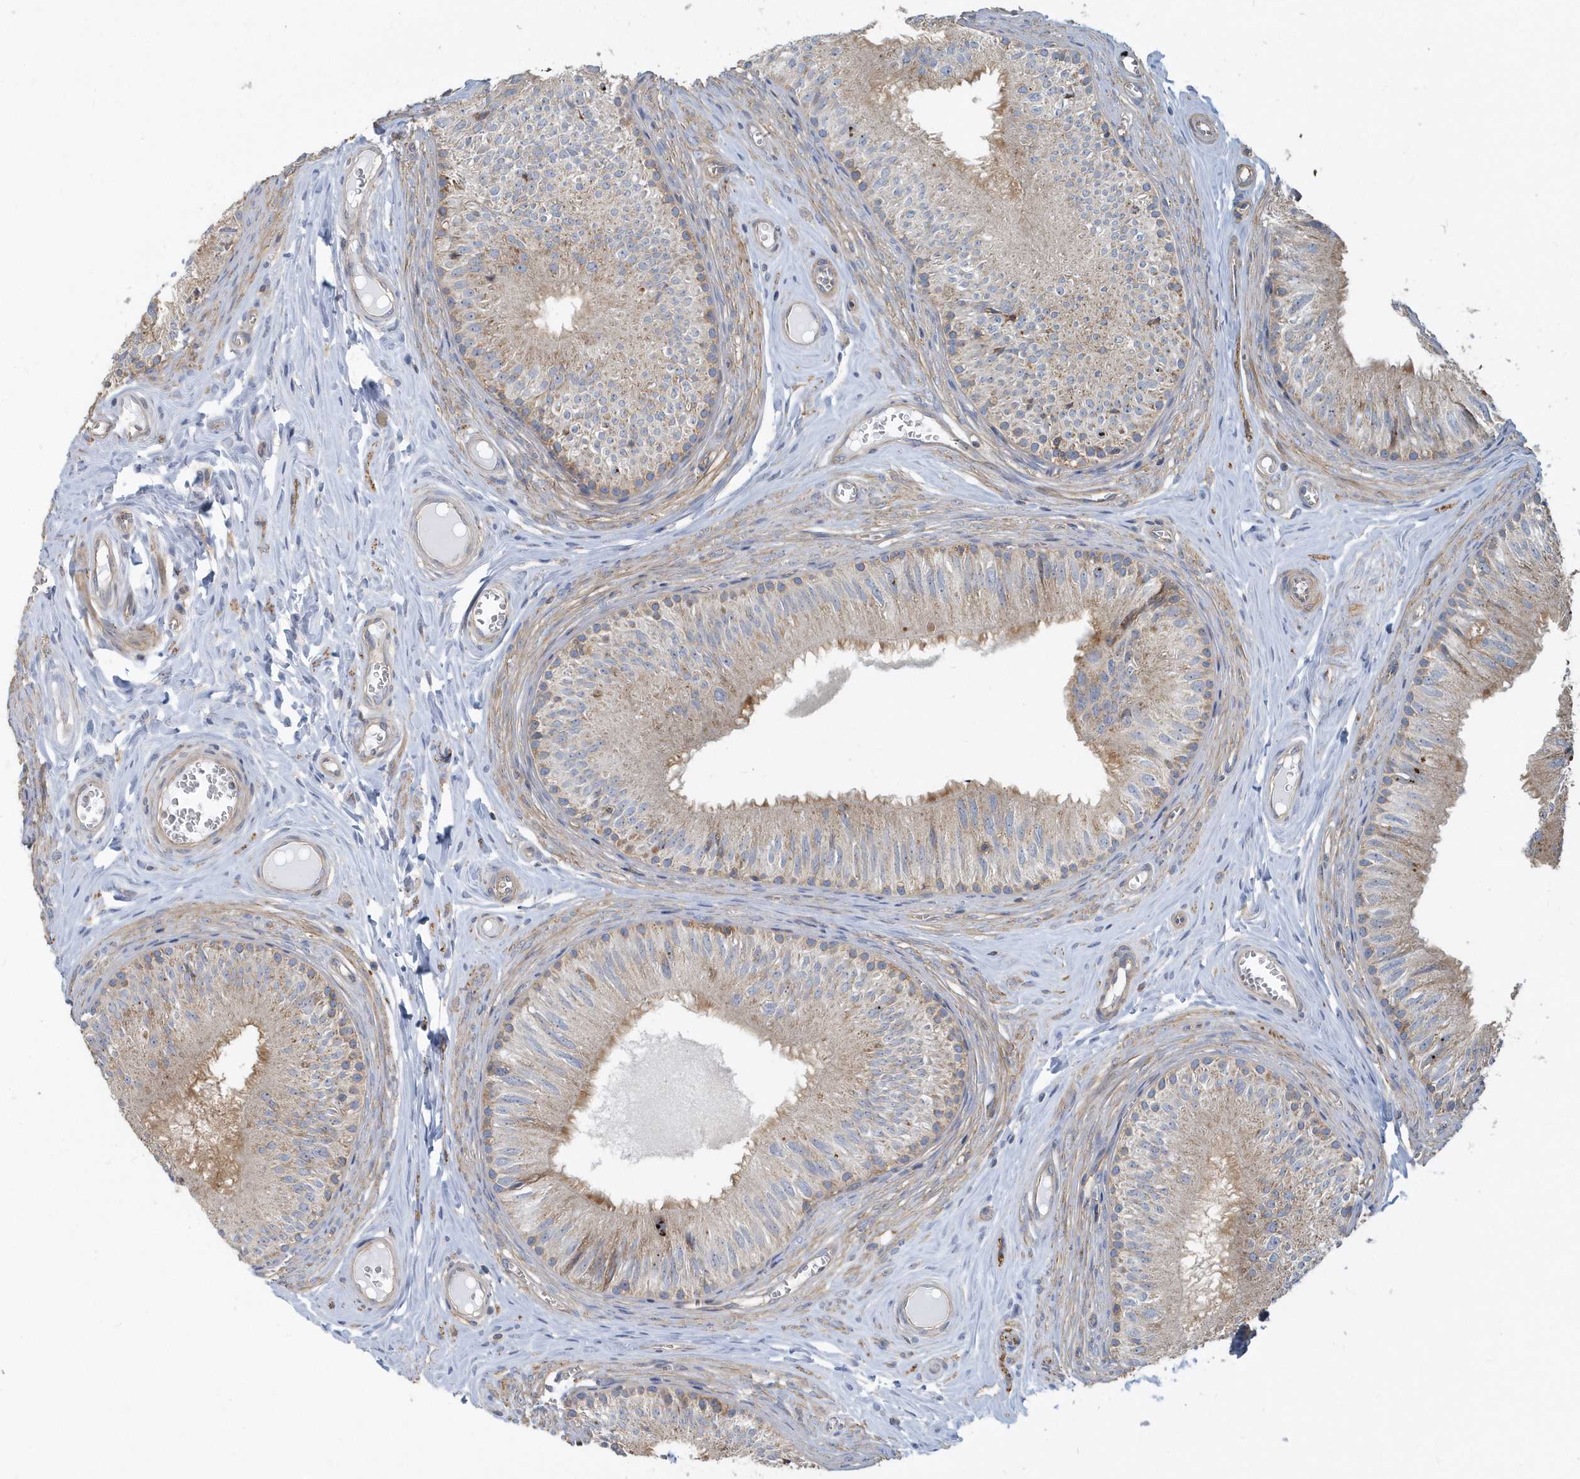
{"staining": {"intensity": "moderate", "quantity": "<25%", "location": "cytoplasmic/membranous"}, "tissue": "epididymis", "cell_type": "Glandular cells", "image_type": "normal", "snomed": [{"axis": "morphology", "description": "Normal tissue, NOS"}, {"axis": "topography", "description": "Epididymis"}], "caption": "This micrograph shows IHC staining of normal human epididymis, with low moderate cytoplasmic/membranous positivity in about <25% of glandular cells.", "gene": "TRAIP", "patient": {"sex": "male", "age": 46}}